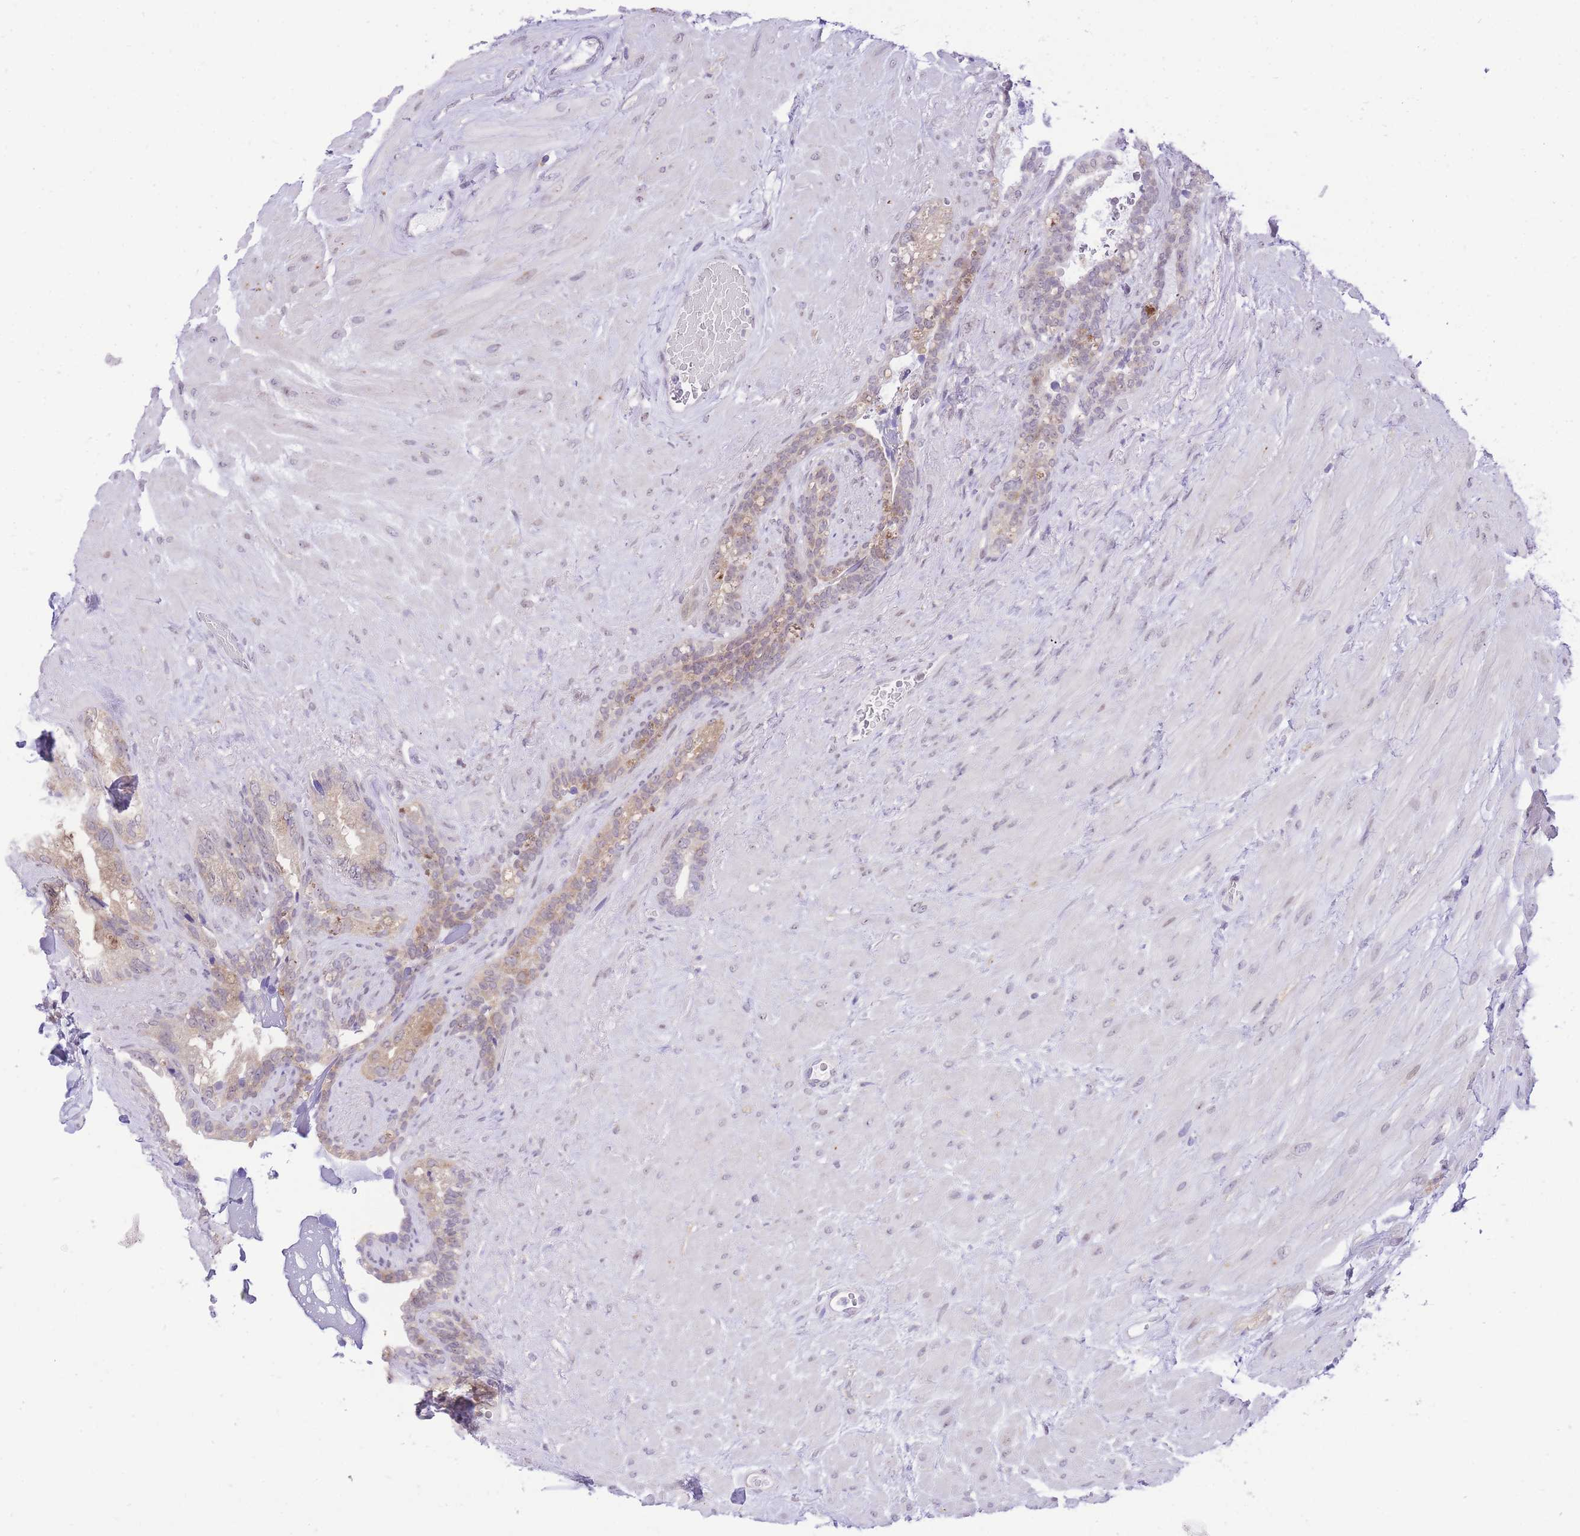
{"staining": {"intensity": "weak", "quantity": "<25%", "location": "cytoplasmic/membranous"}, "tissue": "seminal vesicle", "cell_type": "Glandular cells", "image_type": "normal", "snomed": [{"axis": "morphology", "description": "Normal tissue, NOS"}, {"axis": "topography", "description": "Seminal veicle"}], "caption": "The IHC photomicrograph has no significant expression in glandular cells of seminal vesicle.", "gene": "STK39", "patient": {"sex": "male", "age": 80}}